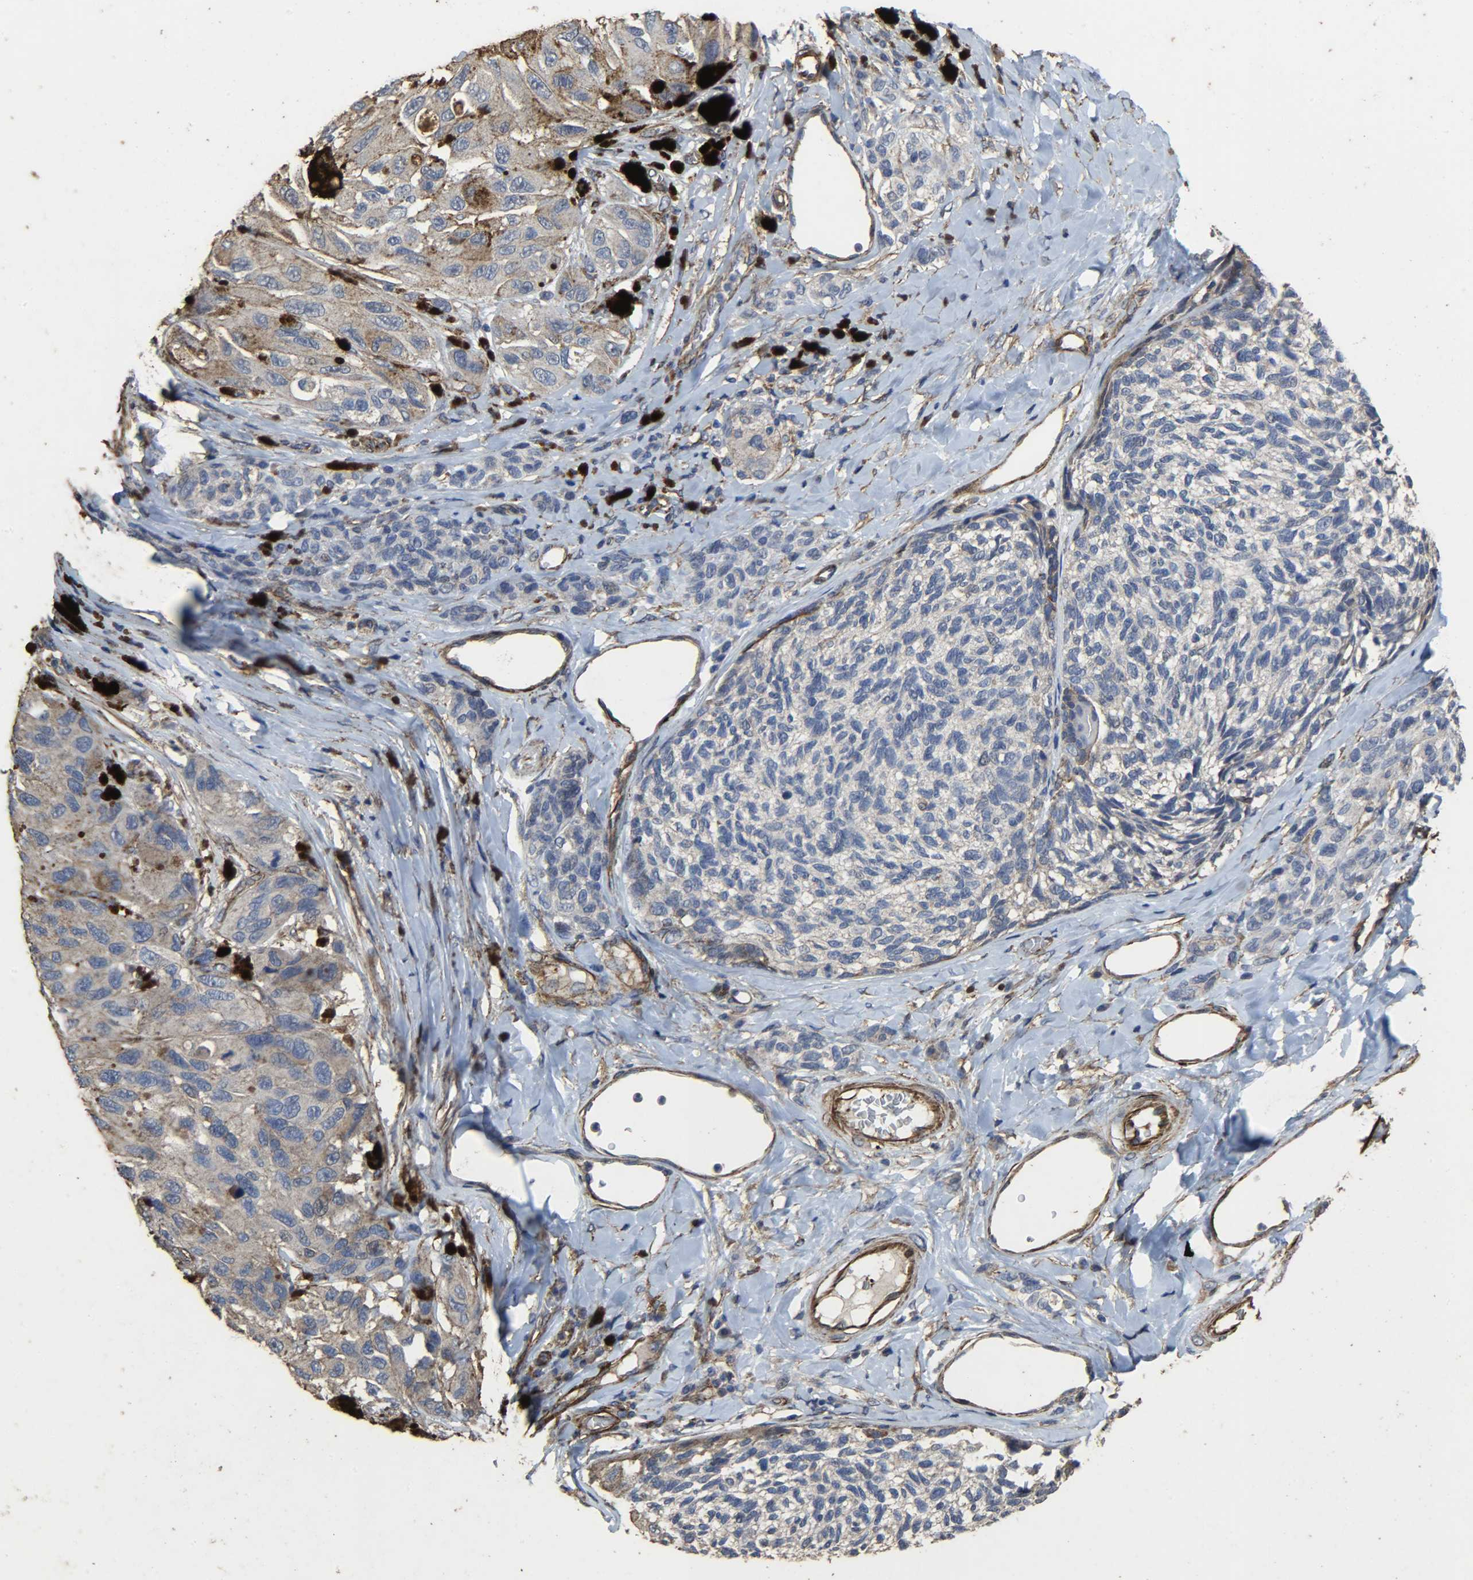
{"staining": {"intensity": "weak", "quantity": "<25%", "location": "cytoplasmic/membranous"}, "tissue": "melanoma", "cell_type": "Tumor cells", "image_type": "cancer", "snomed": [{"axis": "morphology", "description": "Malignant melanoma, NOS"}, {"axis": "topography", "description": "Skin"}], "caption": "There is no significant positivity in tumor cells of malignant melanoma.", "gene": "TPM4", "patient": {"sex": "female", "age": 73}}